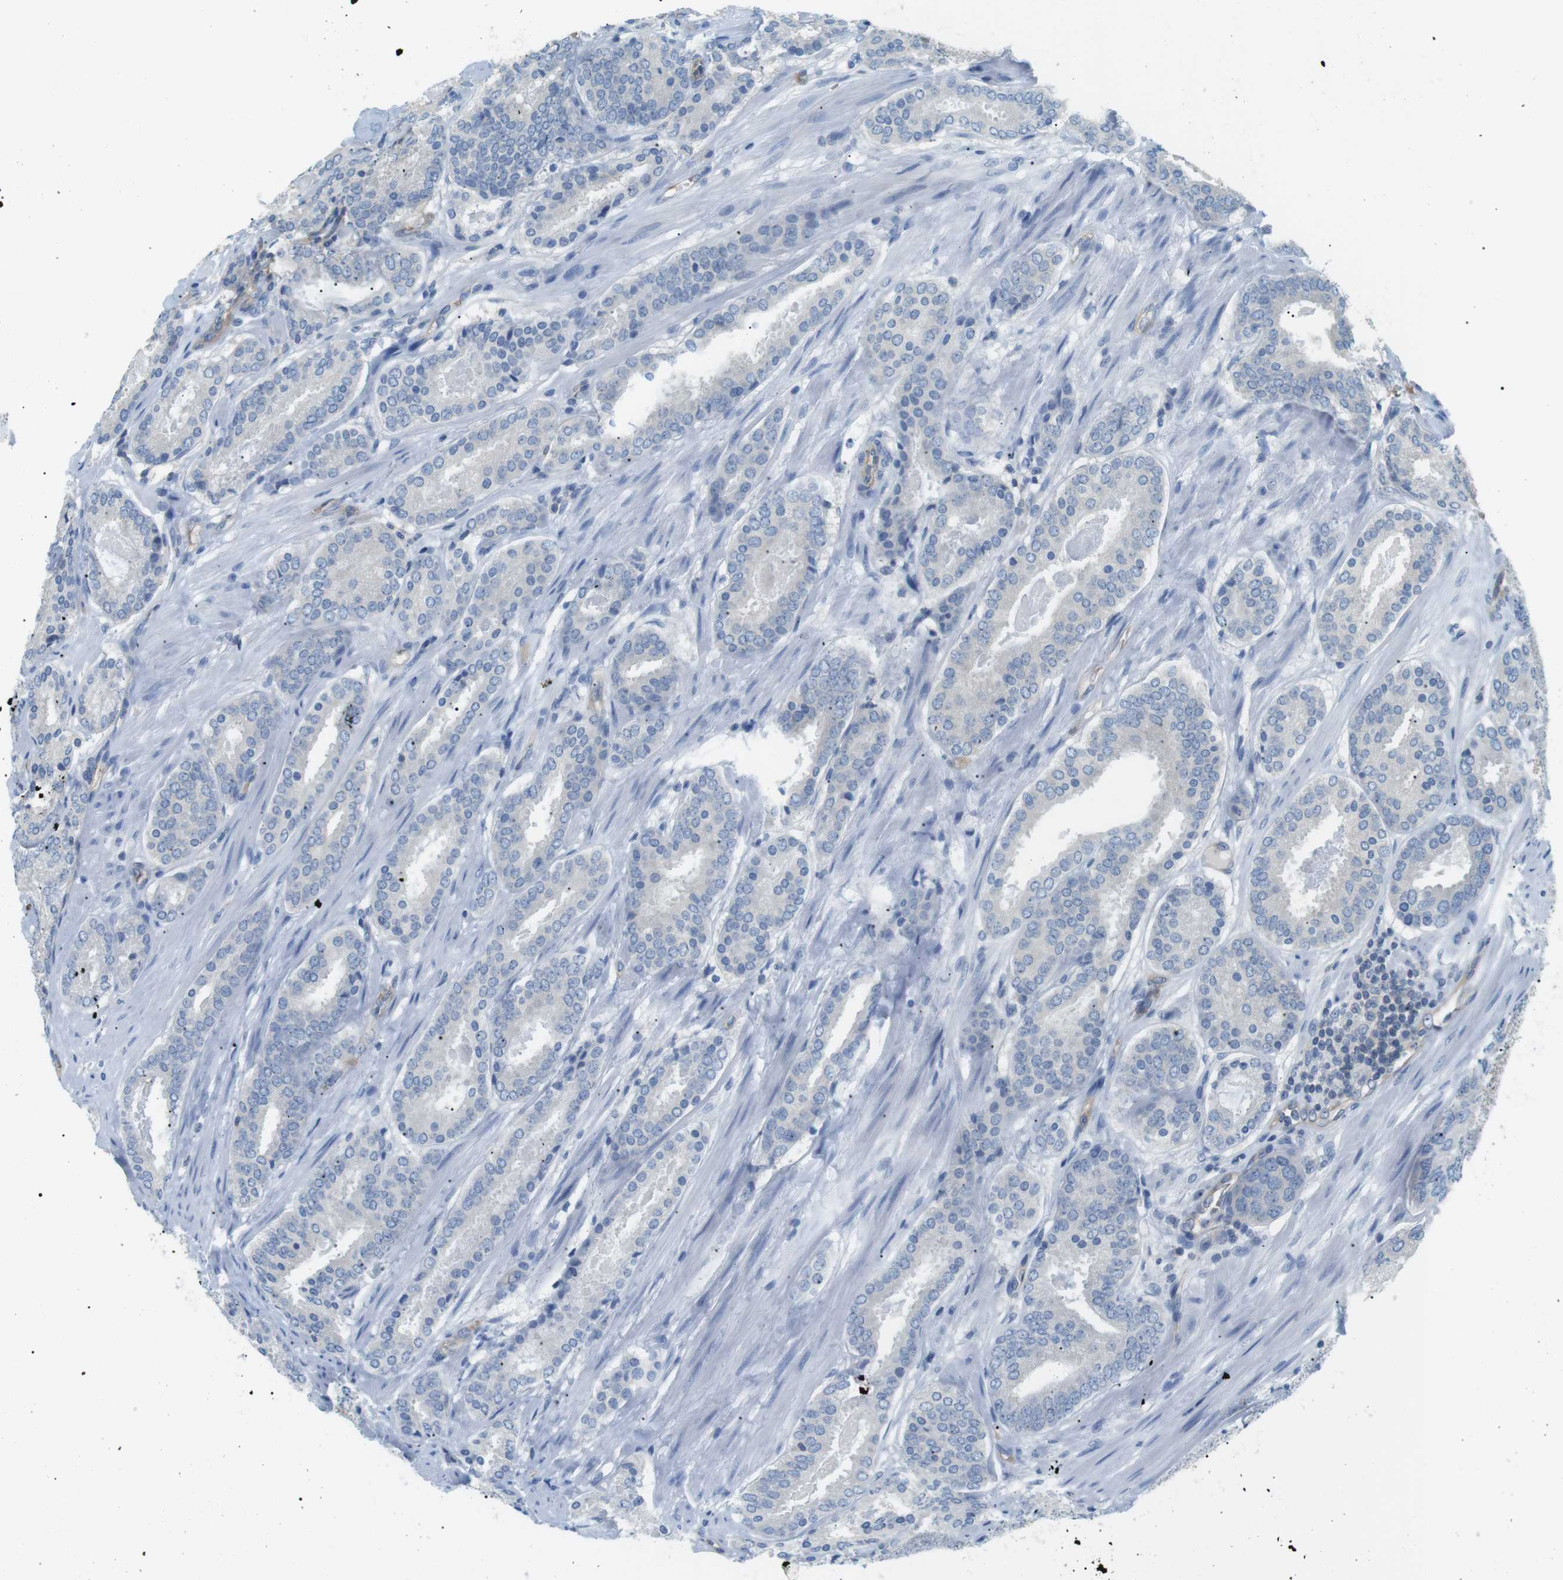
{"staining": {"intensity": "negative", "quantity": "none", "location": "none"}, "tissue": "prostate cancer", "cell_type": "Tumor cells", "image_type": "cancer", "snomed": [{"axis": "morphology", "description": "Adenocarcinoma, Low grade"}, {"axis": "topography", "description": "Prostate"}], "caption": "The micrograph shows no significant expression in tumor cells of prostate low-grade adenocarcinoma.", "gene": "ADCY10", "patient": {"sex": "male", "age": 69}}